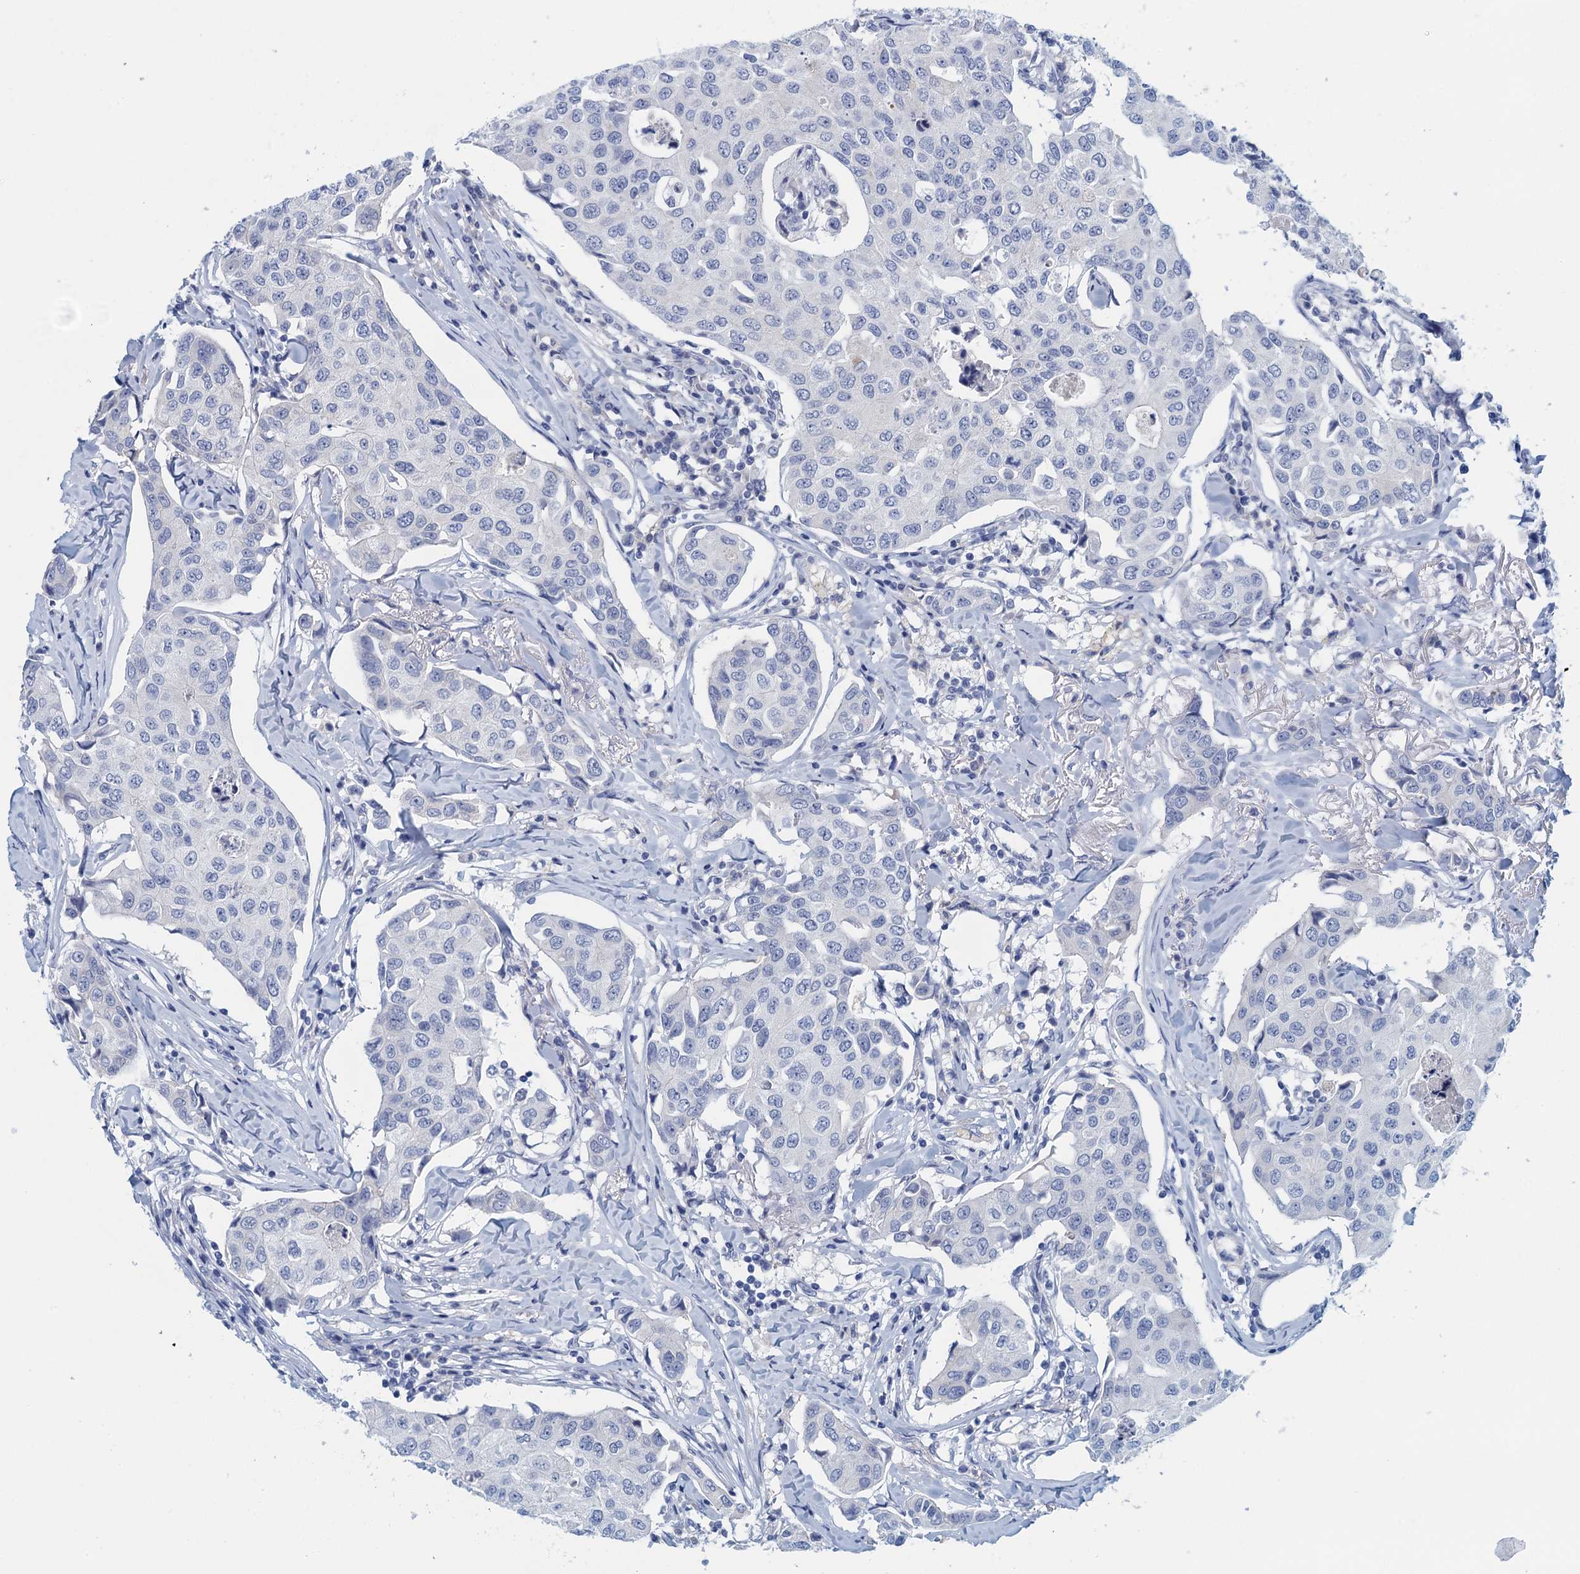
{"staining": {"intensity": "negative", "quantity": "none", "location": "none"}, "tissue": "breast cancer", "cell_type": "Tumor cells", "image_type": "cancer", "snomed": [{"axis": "morphology", "description": "Duct carcinoma"}, {"axis": "topography", "description": "Breast"}], "caption": "An immunohistochemistry photomicrograph of intraductal carcinoma (breast) is shown. There is no staining in tumor cells of intraductal carcinoma (breast).", "gene": "CYP51A1", "patient": {"sex": "female", "age": 80}}